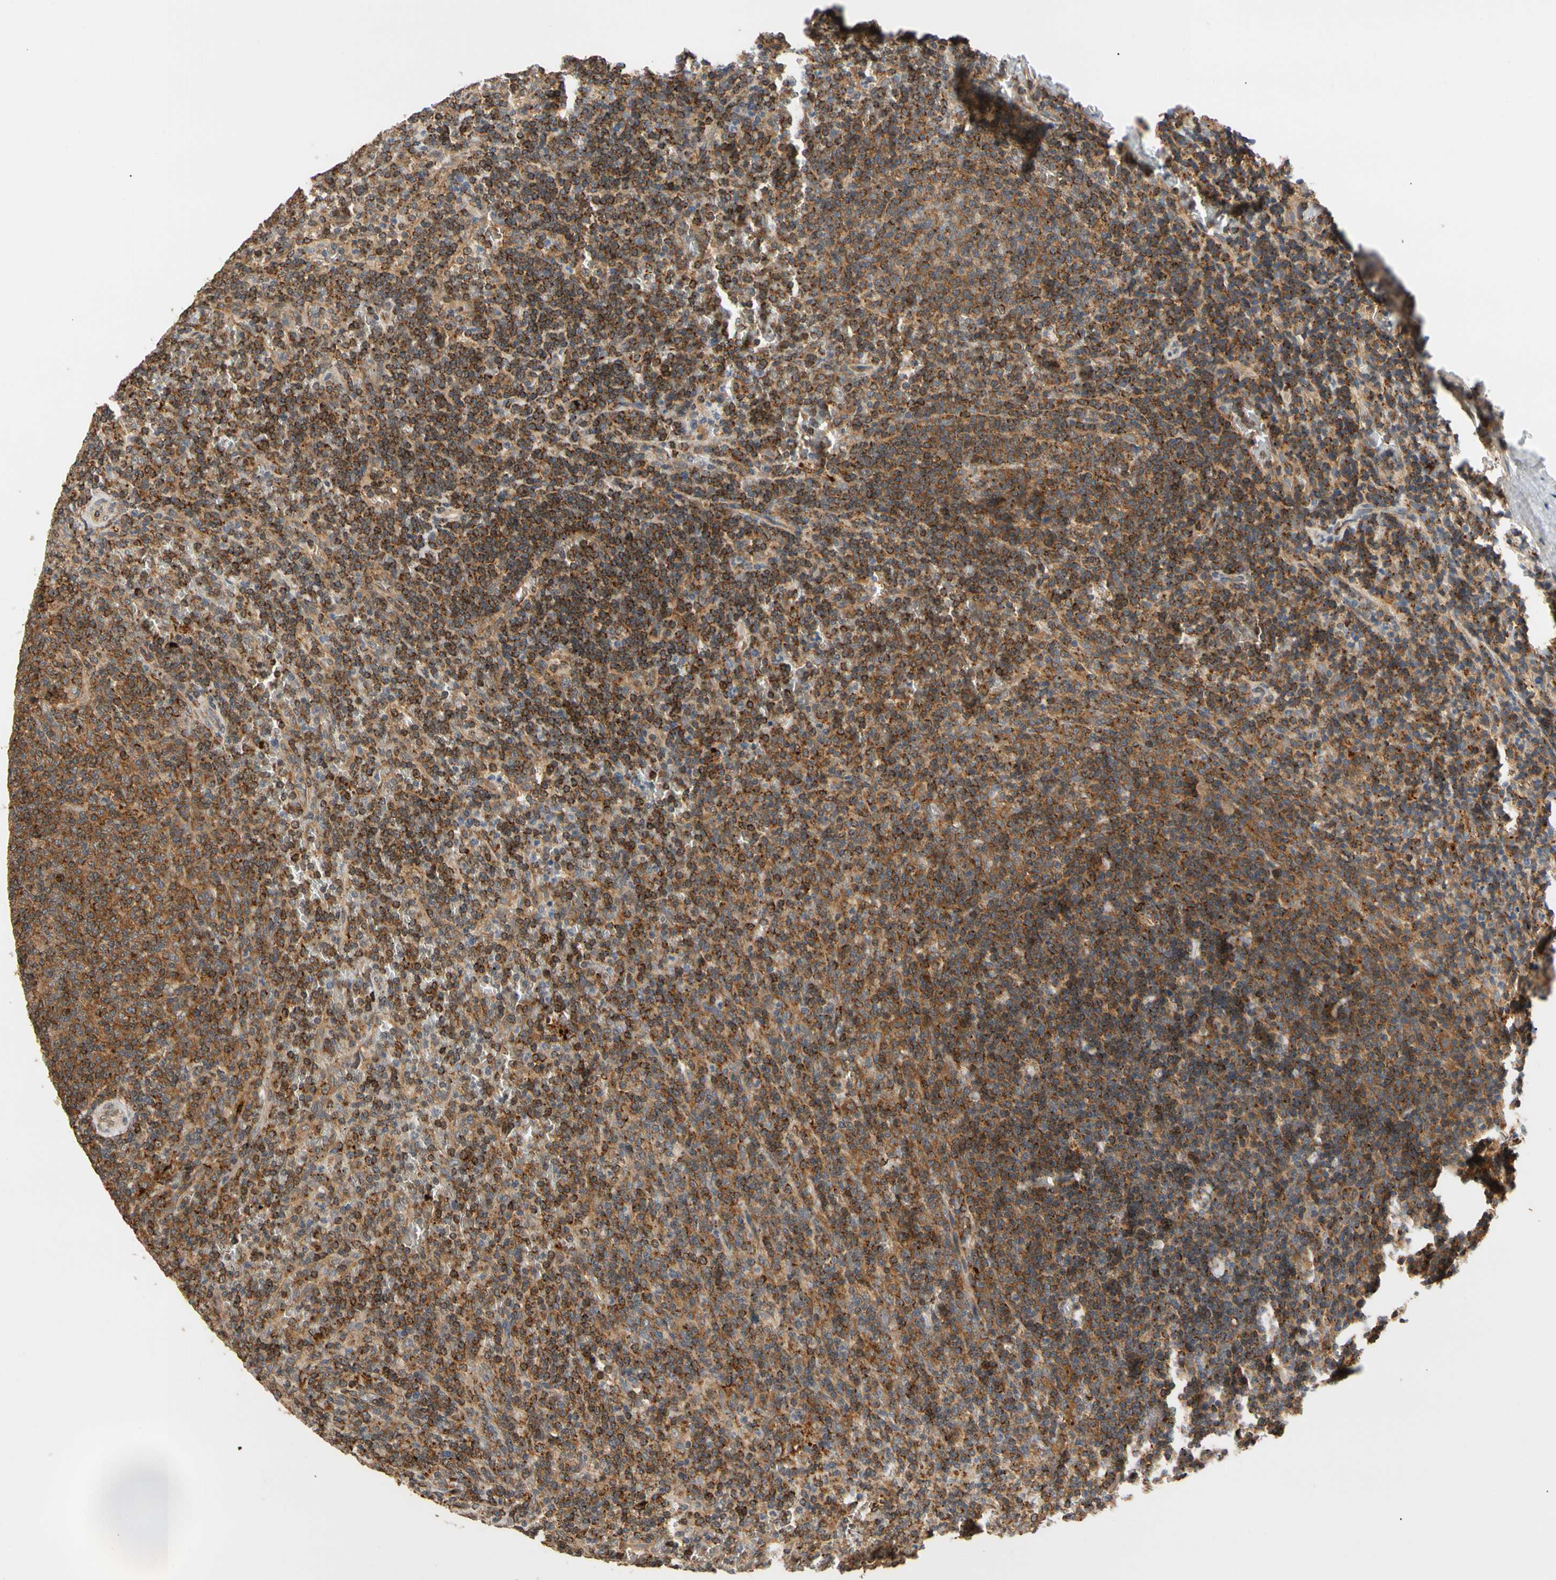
{"staining": {"intensity": "moderate", "quantity": ">75%", "location": "cytoplasmic/membranous"}, "tissue": "lymphoma", "cell_type": "Tumor cells", "image_type": "cancer", "snomed": [{"axis": "morphology", "description": "Malignant lymphoma, non-Hodgkin's type, Low grade"}, {"axis": "topography", "description": "Spleen"}], "caption": "Lymphoma stained for a protein shows moderate cytoplasmic/membranous positivity in tumor cells.", "gene": "ANKHD1", "patient": {"sex": "female", "age": 50}}